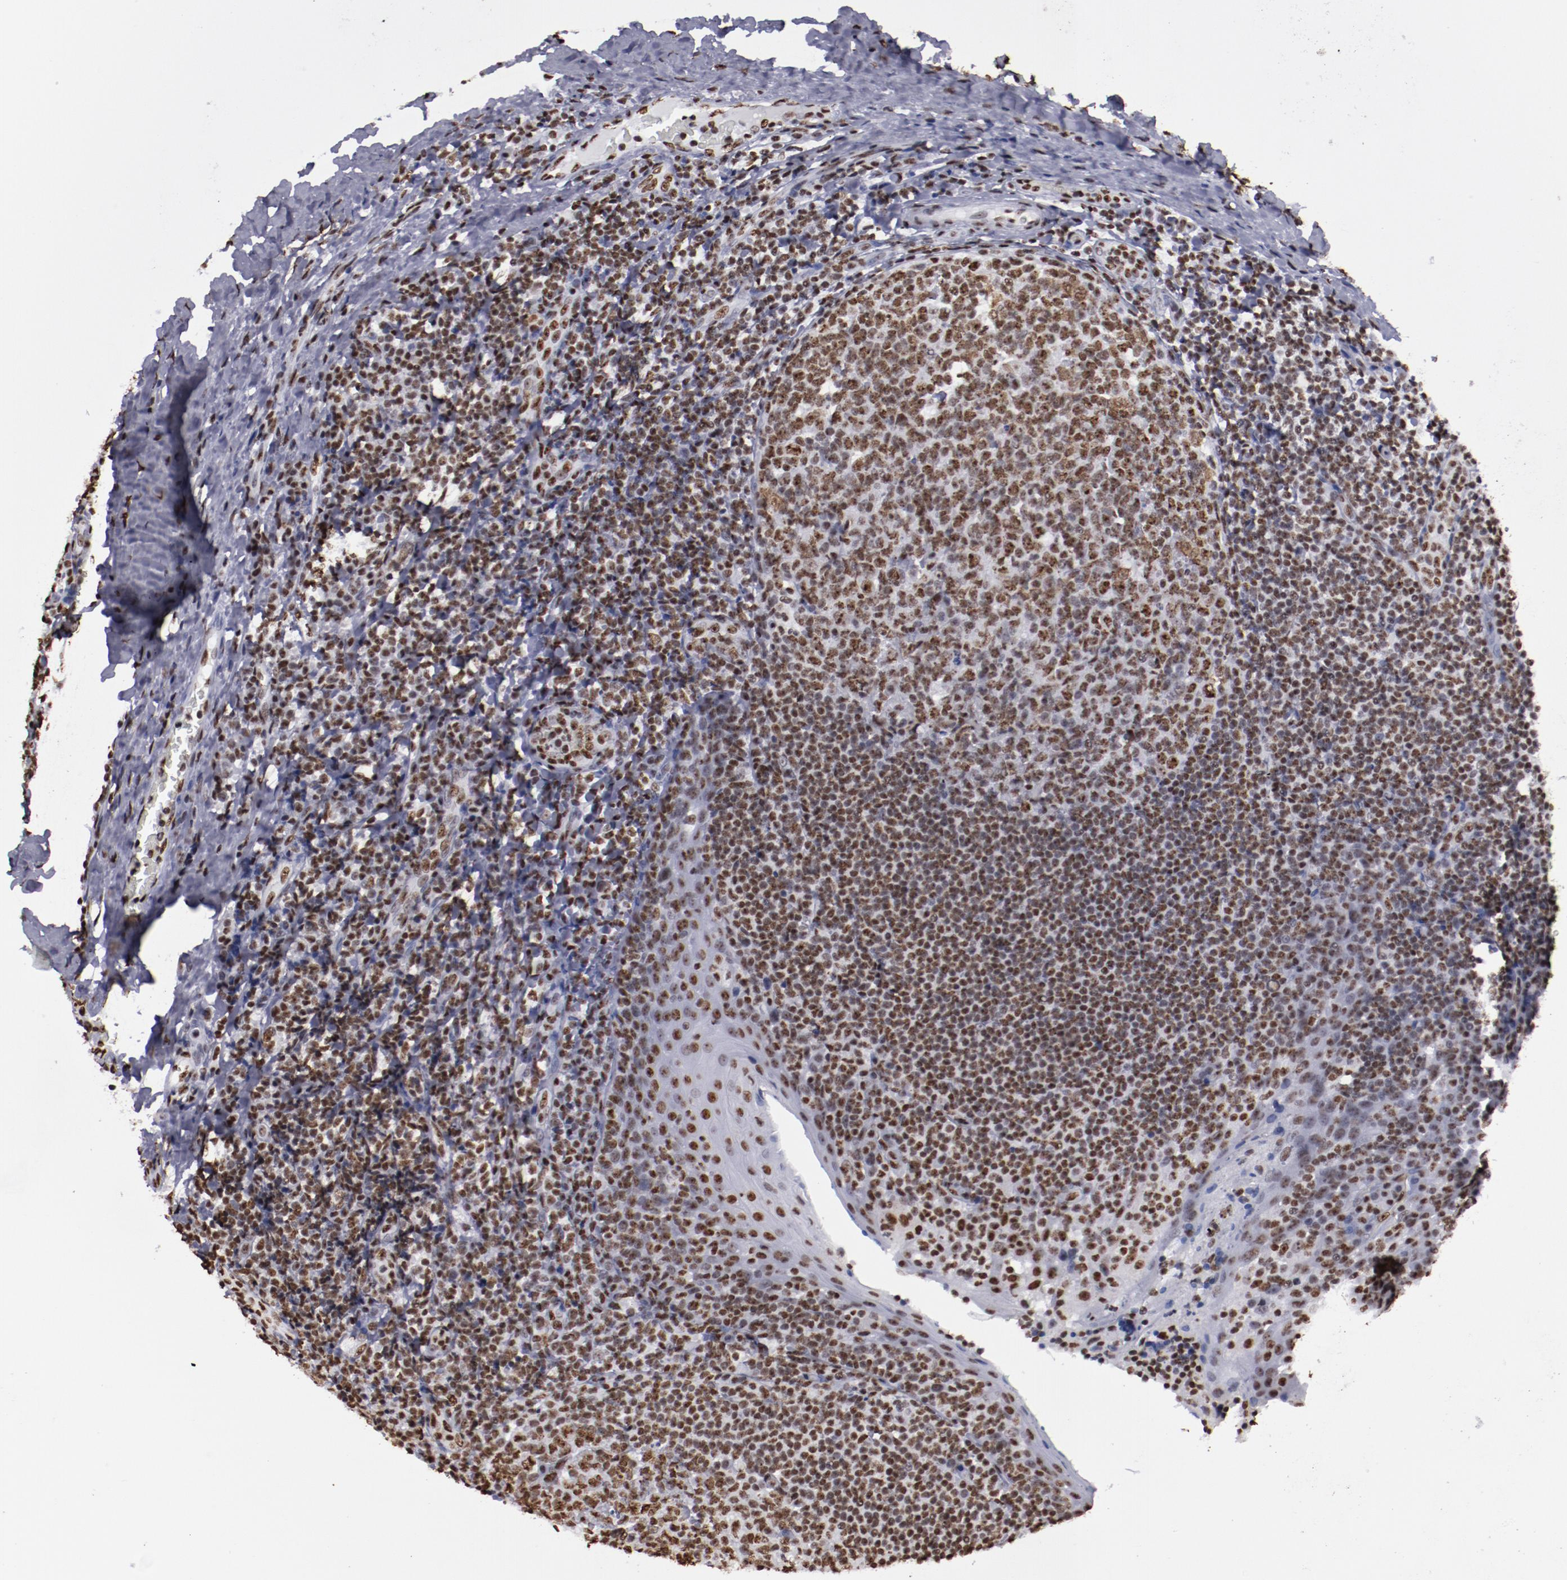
{"staining": {"intensity": "strong", "quantity": ">75%", "location": "nuclear"}, "tissue": "tonsil", "cell_type": "Germinal center cells", "image_type": "normal", "snomed": [{"axis": "morphology", "description": "Normal tissue, NOS"}, {"axis": "topography", "description": "Tonsil"}], "caption": "Brown immunohistochemical staining in unremarkable human tonsil demonstrates strong nuclear expression in approximately >75% of germinal center cells.", "gene": "HNRNPA1L3", "patient": {"sex": "male", "age": 31}}